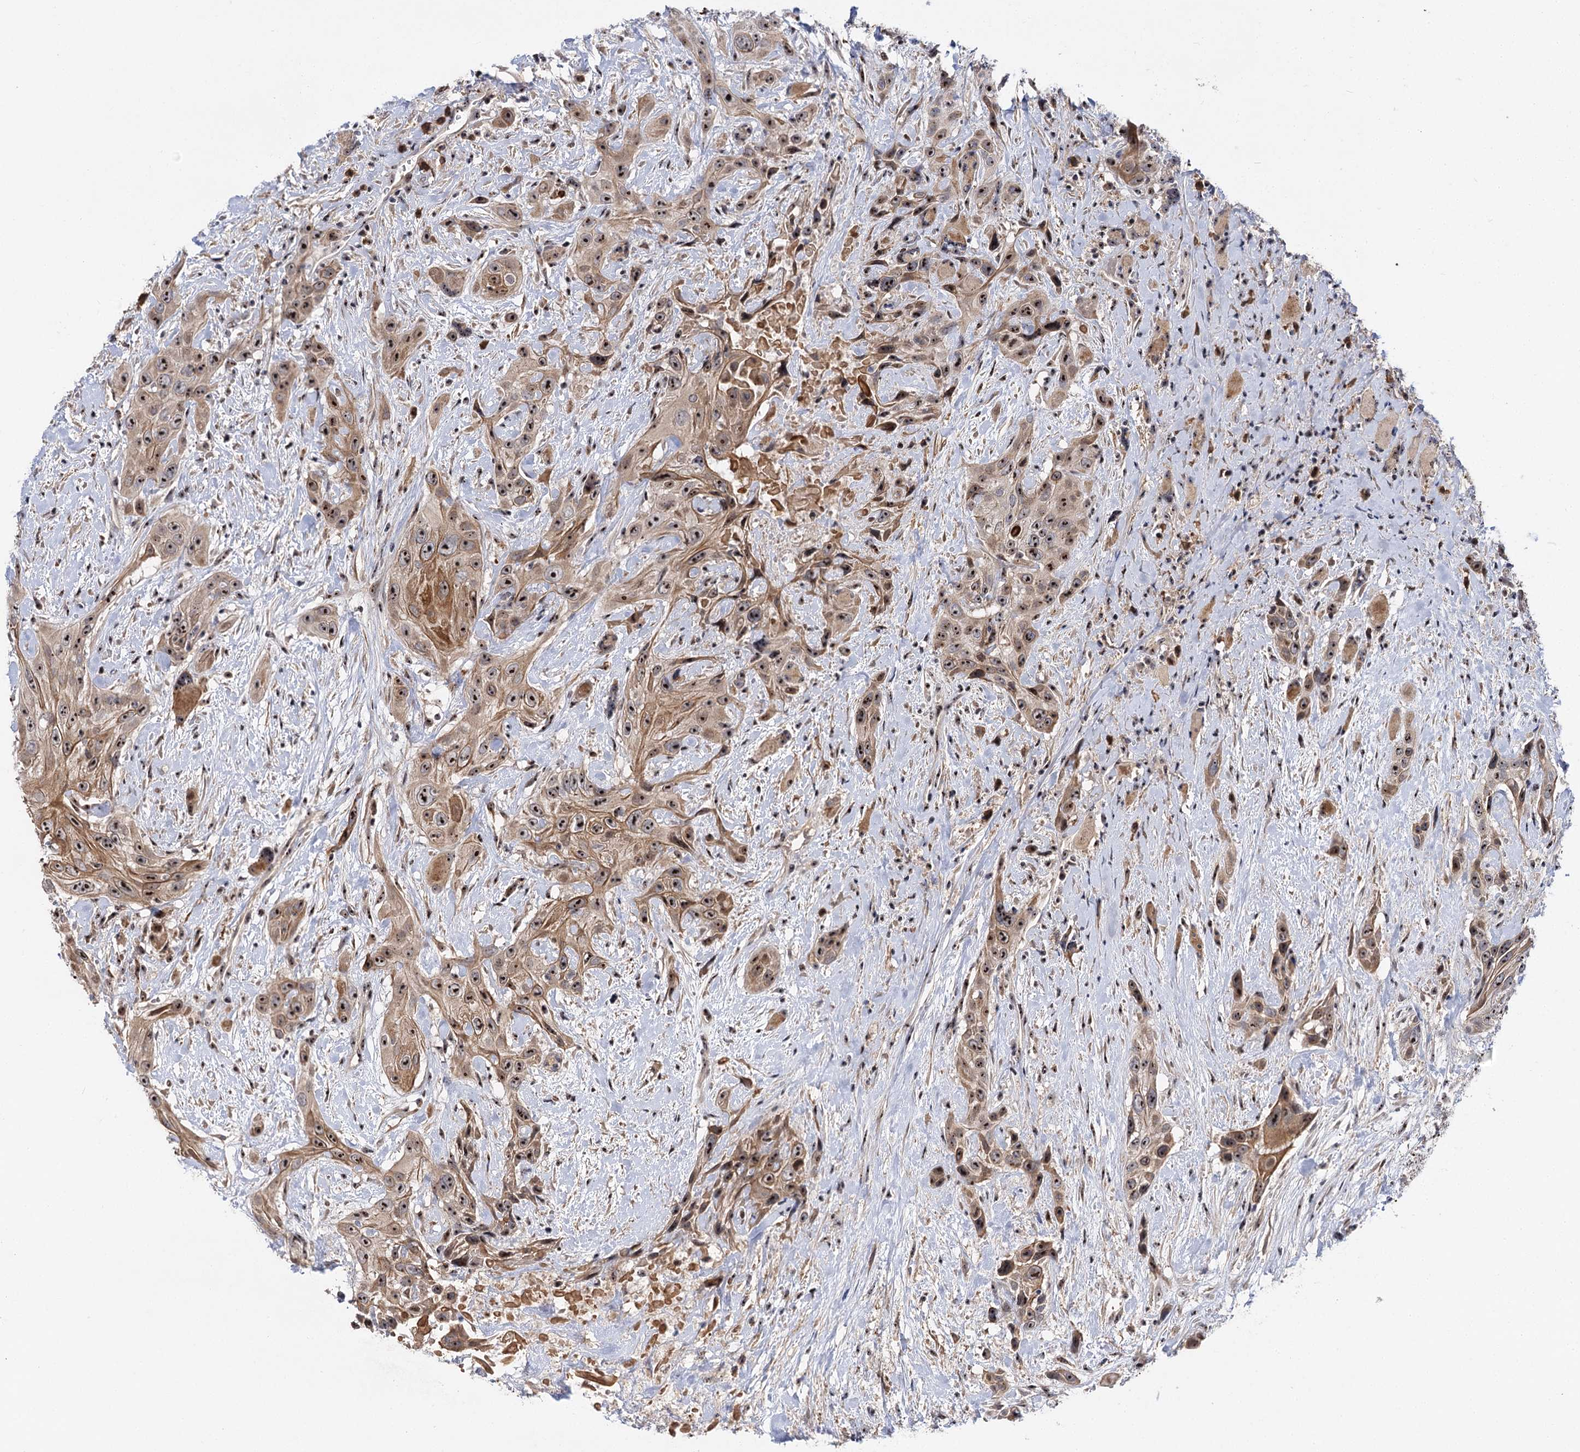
{"staining": {"intensity": "strong", "quantity": ">75%", "location": "cytoplasmic/membranous,nuclear"}, "tissue": "head and neck cancer", "cell_type": "Tumor cells", "image_type": "cancer", "snomed": [{"axis": "morphology", "description": "Squamous cell carcinoma, NOS"}, {"axis": "topography", "description": "Head-Neck"}], "caption": "IHC staining of head and neck squamous cell carcinoma, which displays high levels of strong cytoplasmic/membranous and nuclear staining in approximately >75% of tumor cells indicating strong cytoplasmic/membranous and nuclear protein staining. The staining was performed using DAB (3,3'-diaminobenzidine) (brown) for protein detection and nuclei were counterstained in hematoxylin (blue).", "gene": "SUPT20H", "patient": {"sex": "male", "age": 81}}